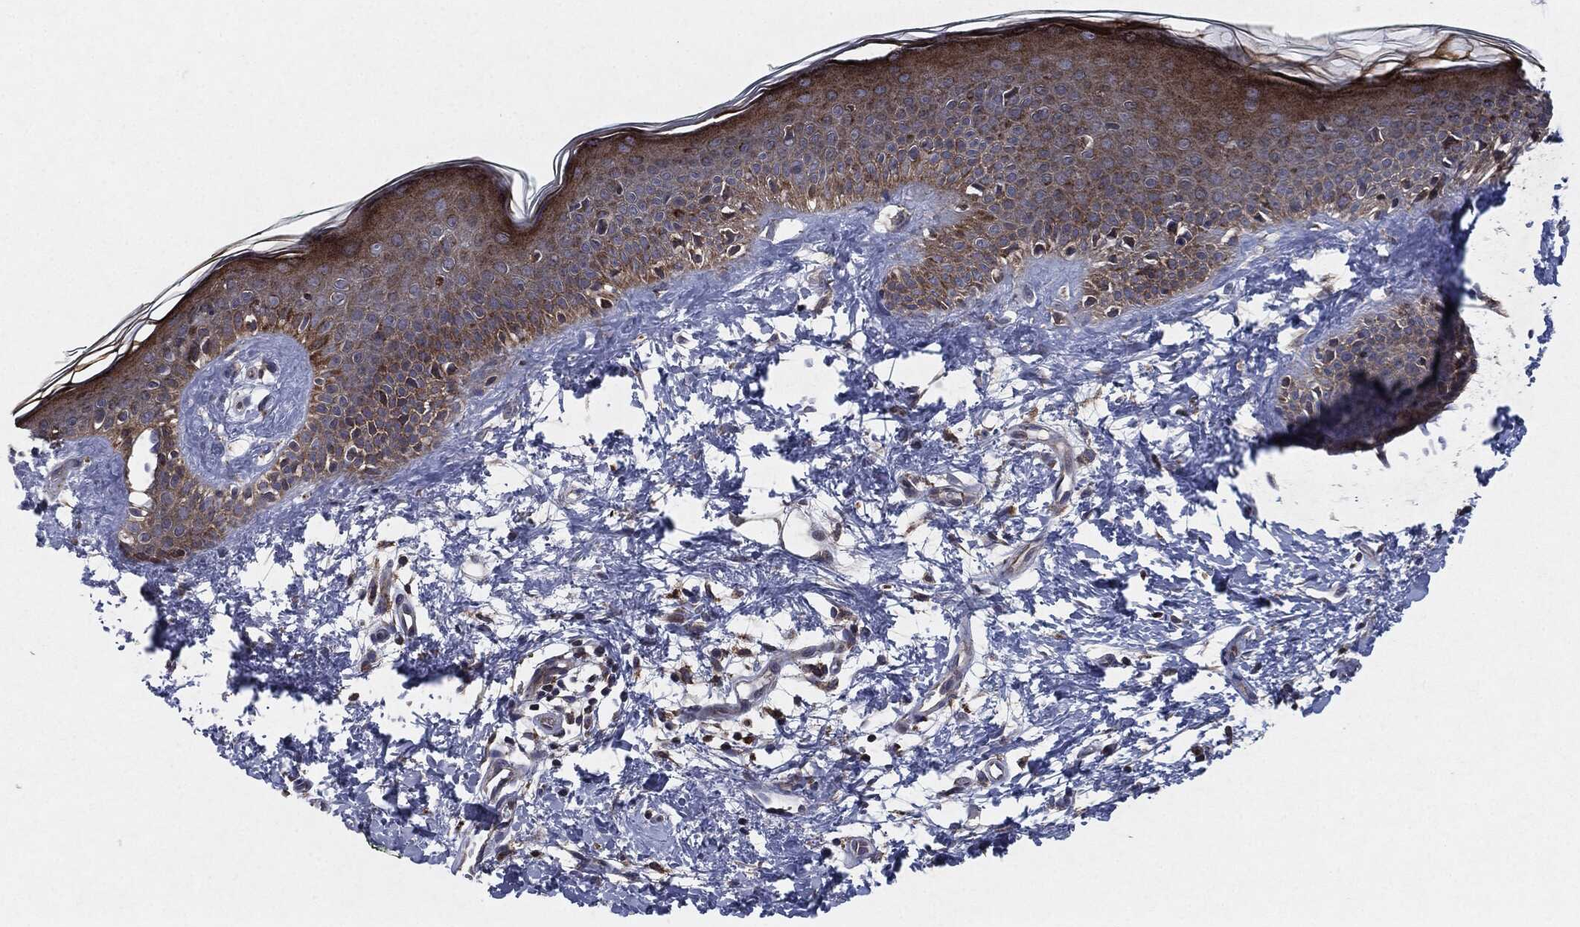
{"staining": {"intensity": "negative", "quantity": "none", "location": "none"}, "tissue": "skin", "cell_type": "Fibroblasts", "image_type": "normal", "snomed": [{"axis": "morphology", "description": "Normal tissue, NOS"}, {"axis": "morphology", "description": "Basal cell carcinoma"}, {"axis": "topography", "description": "Skin"}], "caption": "Fibroblasts show no significant staining in normal skin. (DAB (3,3'-diaminobenzidine) IHC with hematoxylin counter stain).", "gene": "SLC31A2", "patient": {"sex": "male", "age": 33}}